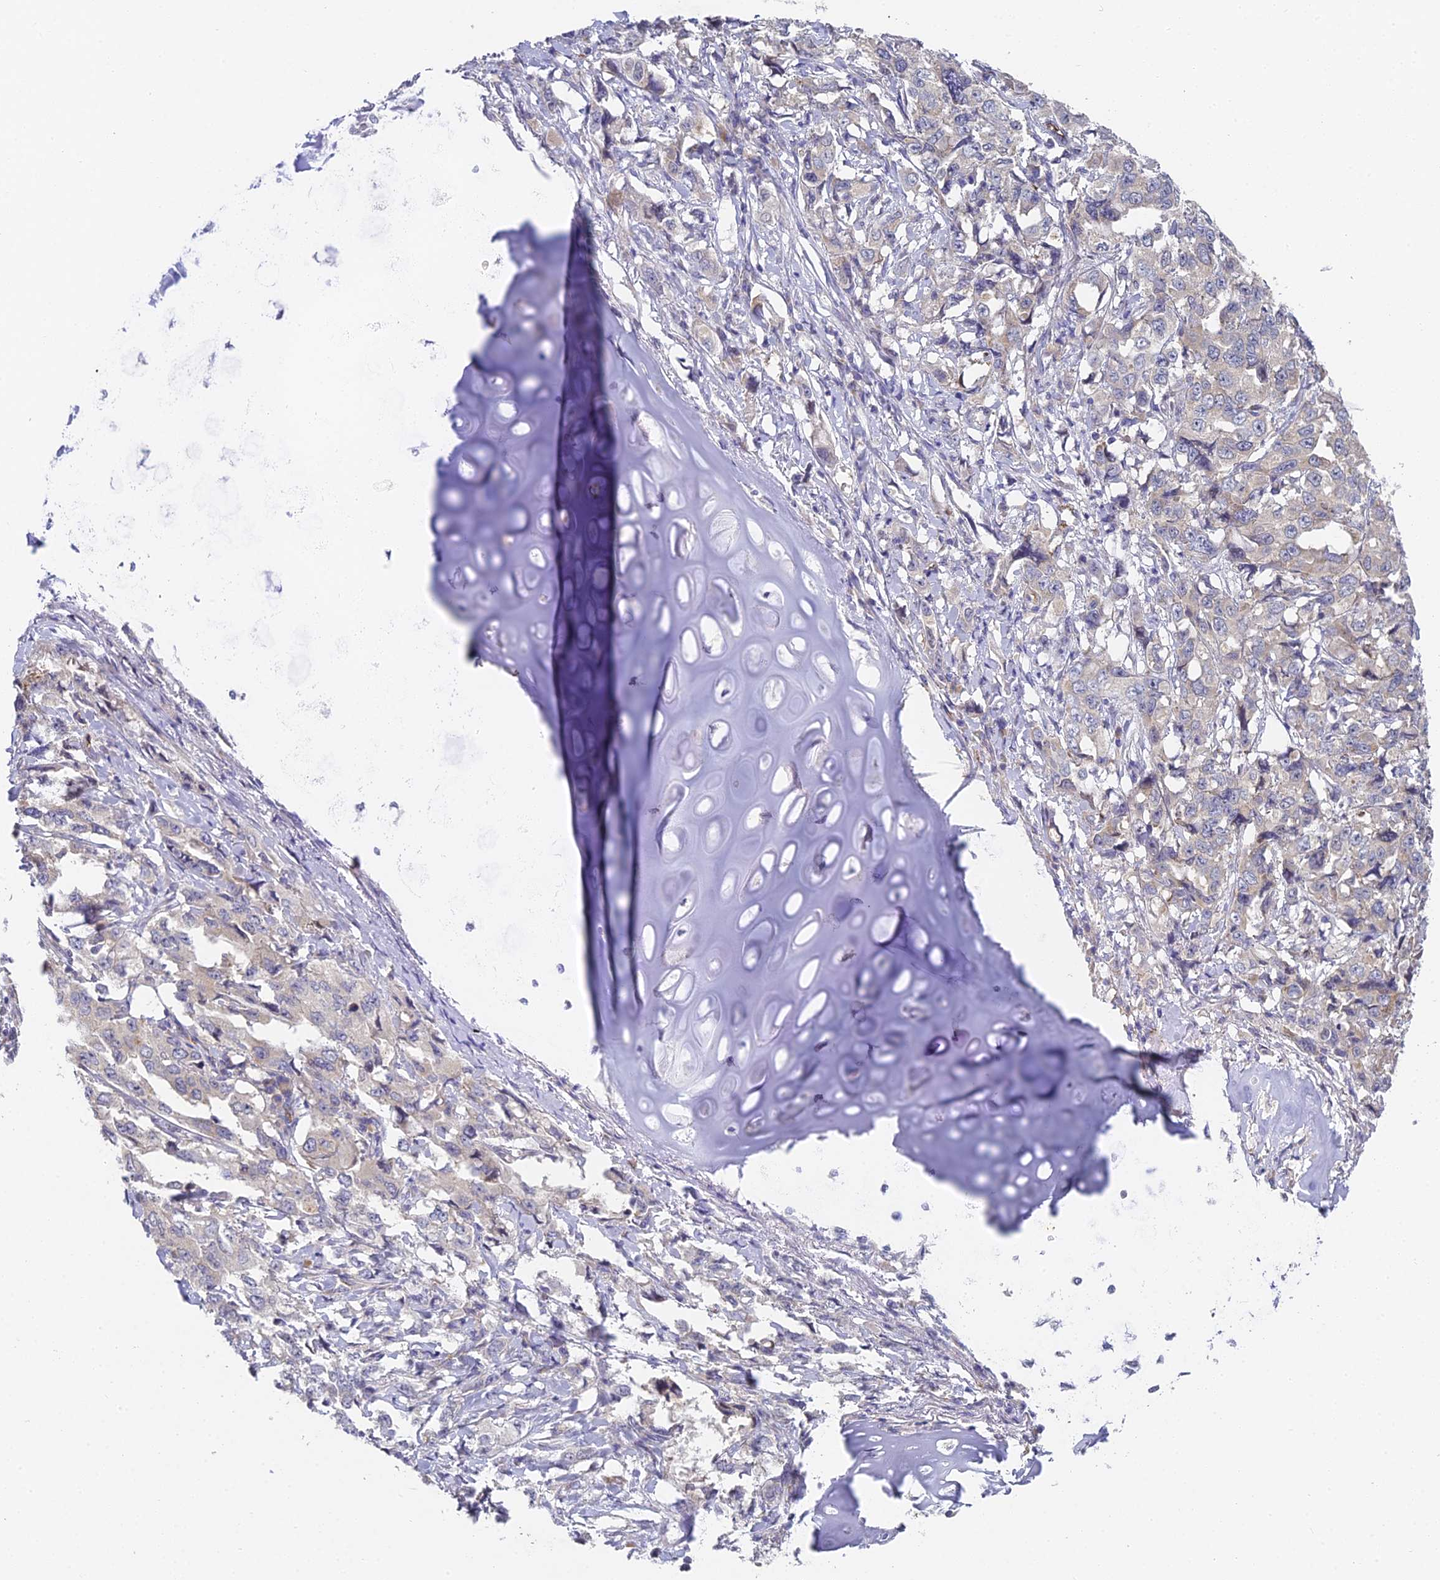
{"staining": {"intensity": "weak", "quantity": "<25%", "location": "cytoplasmic/membranous"}, "tissue": "lung cancer", "cell_type": "Tumor cells", "image_type": "cancer", "snomed": [{"axis": "morphology", "description": "Adenocarcinoma, NOS"}, {"axis": "topography", "description": "Lung"}], "caption": "This is a image of immunohistochemistry (IHC) staining of lung cancer, which shows no positivity in tumor cells.", "gene": "DNAAF10", "patient": {"sex": "female", "age": 51}}